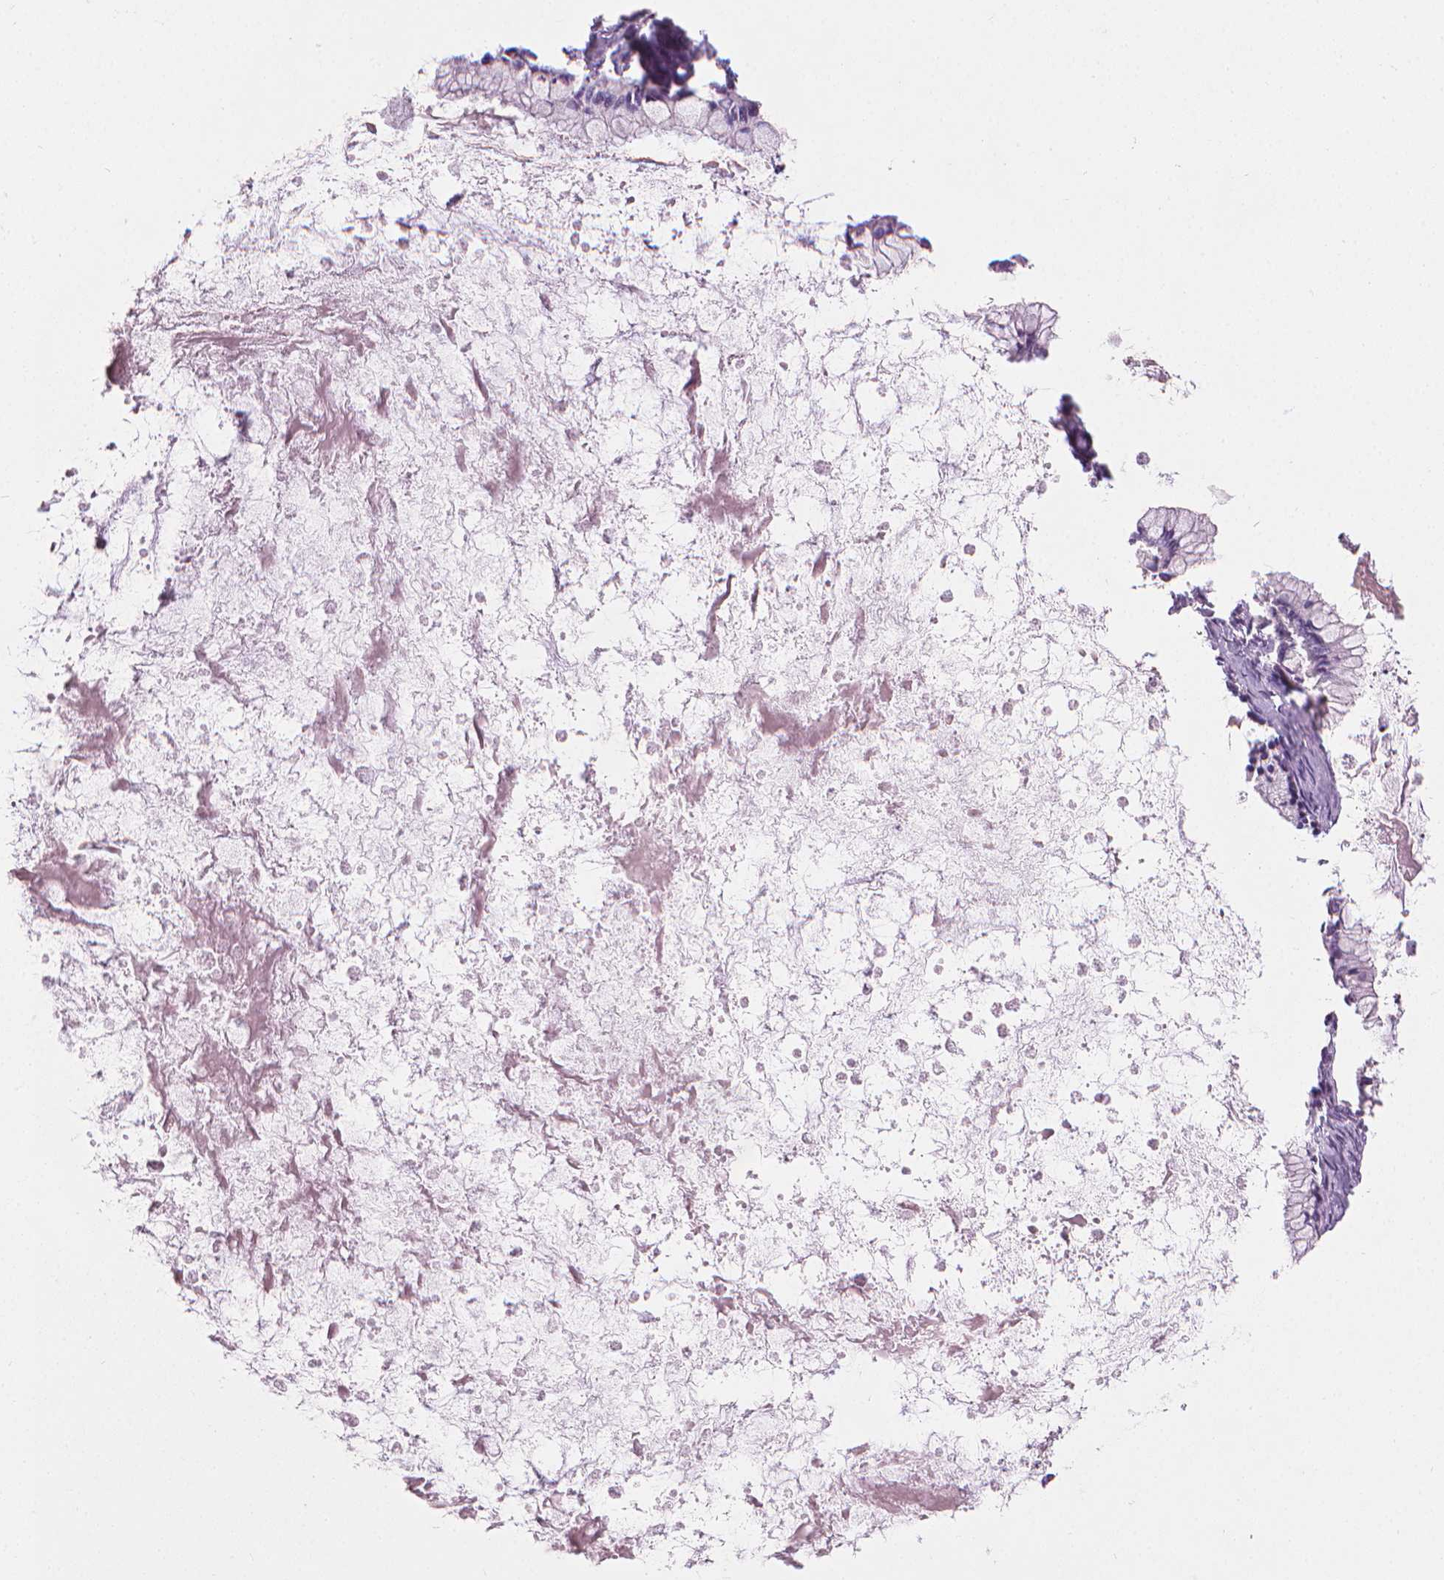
{"staining": {"intensity": "negative", "quantity": "none", "location": "none"}, "tissue": "ovarian cancer", "cell_type": "Tumor cells", "image_type": "cancer", "snomed": [{"axis": "morphology", "description": "Cystadenocarcinoma, mucinous, NOS"}, {"axis": "topography", "description": "Ovary"}], "caption": "Immunohistochemical staining of human ovarian cancer (mucinous cystadenocarcinoma) exhibits no significant expression in tumor cells. (DAB immunohistochemistry (IHC) visualized using brightfield microscopy, high magnification).", "gene": "MLANA", "patient": {"sex": "female", "age": 67}}